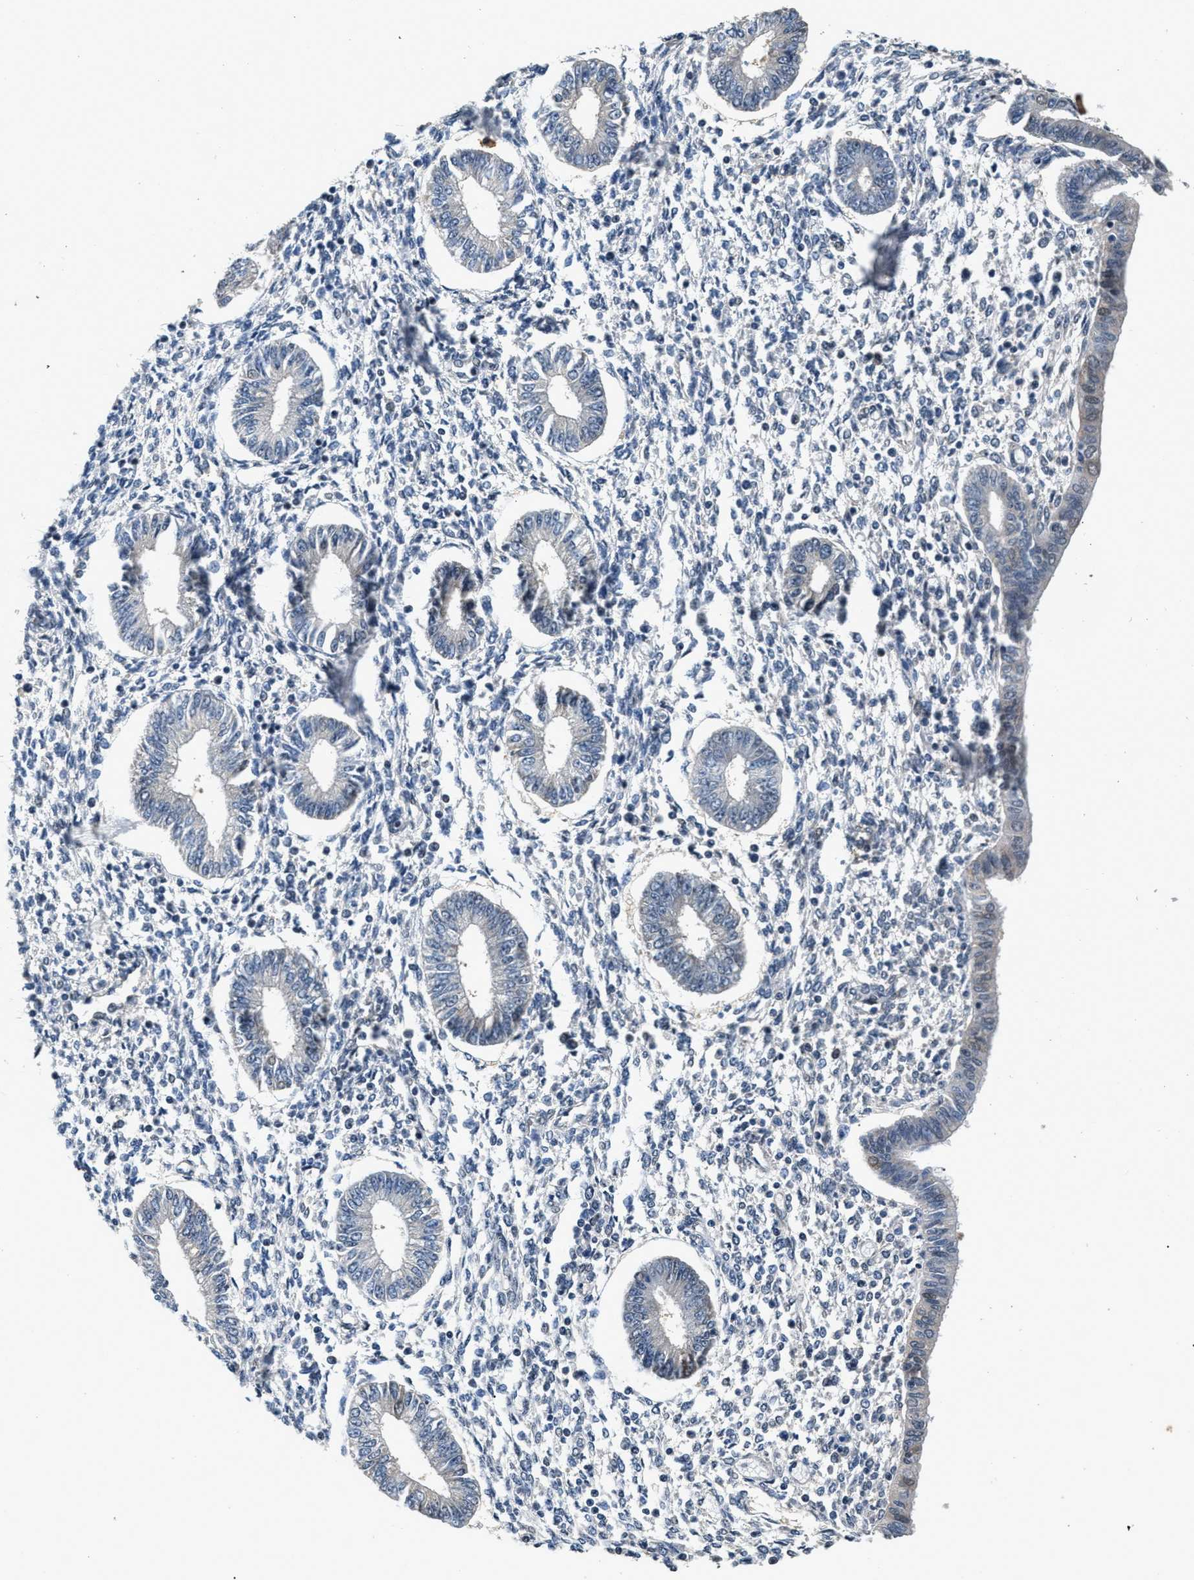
{"staining": {"intensity": "weak", "quantity": "<25%", "location": "nuclear"}, "tissue": "endometrium", "cell_type": "Cells in endometrial stroma", "image_type": "normal", "snomed": [{"axis": "morphology", "description": "Normal tissue, NOS"}, {"axis": "topography", "description": "Endometrium"}], "caption": "There is no significant staining in cells in endometrial stroma of endometrium. (DAB (3,3'-diaminobenzidine) IHC with hematoxylin counter stain).", "gene": "RBM33", "patient": {"sex": "female", "age": 50}}